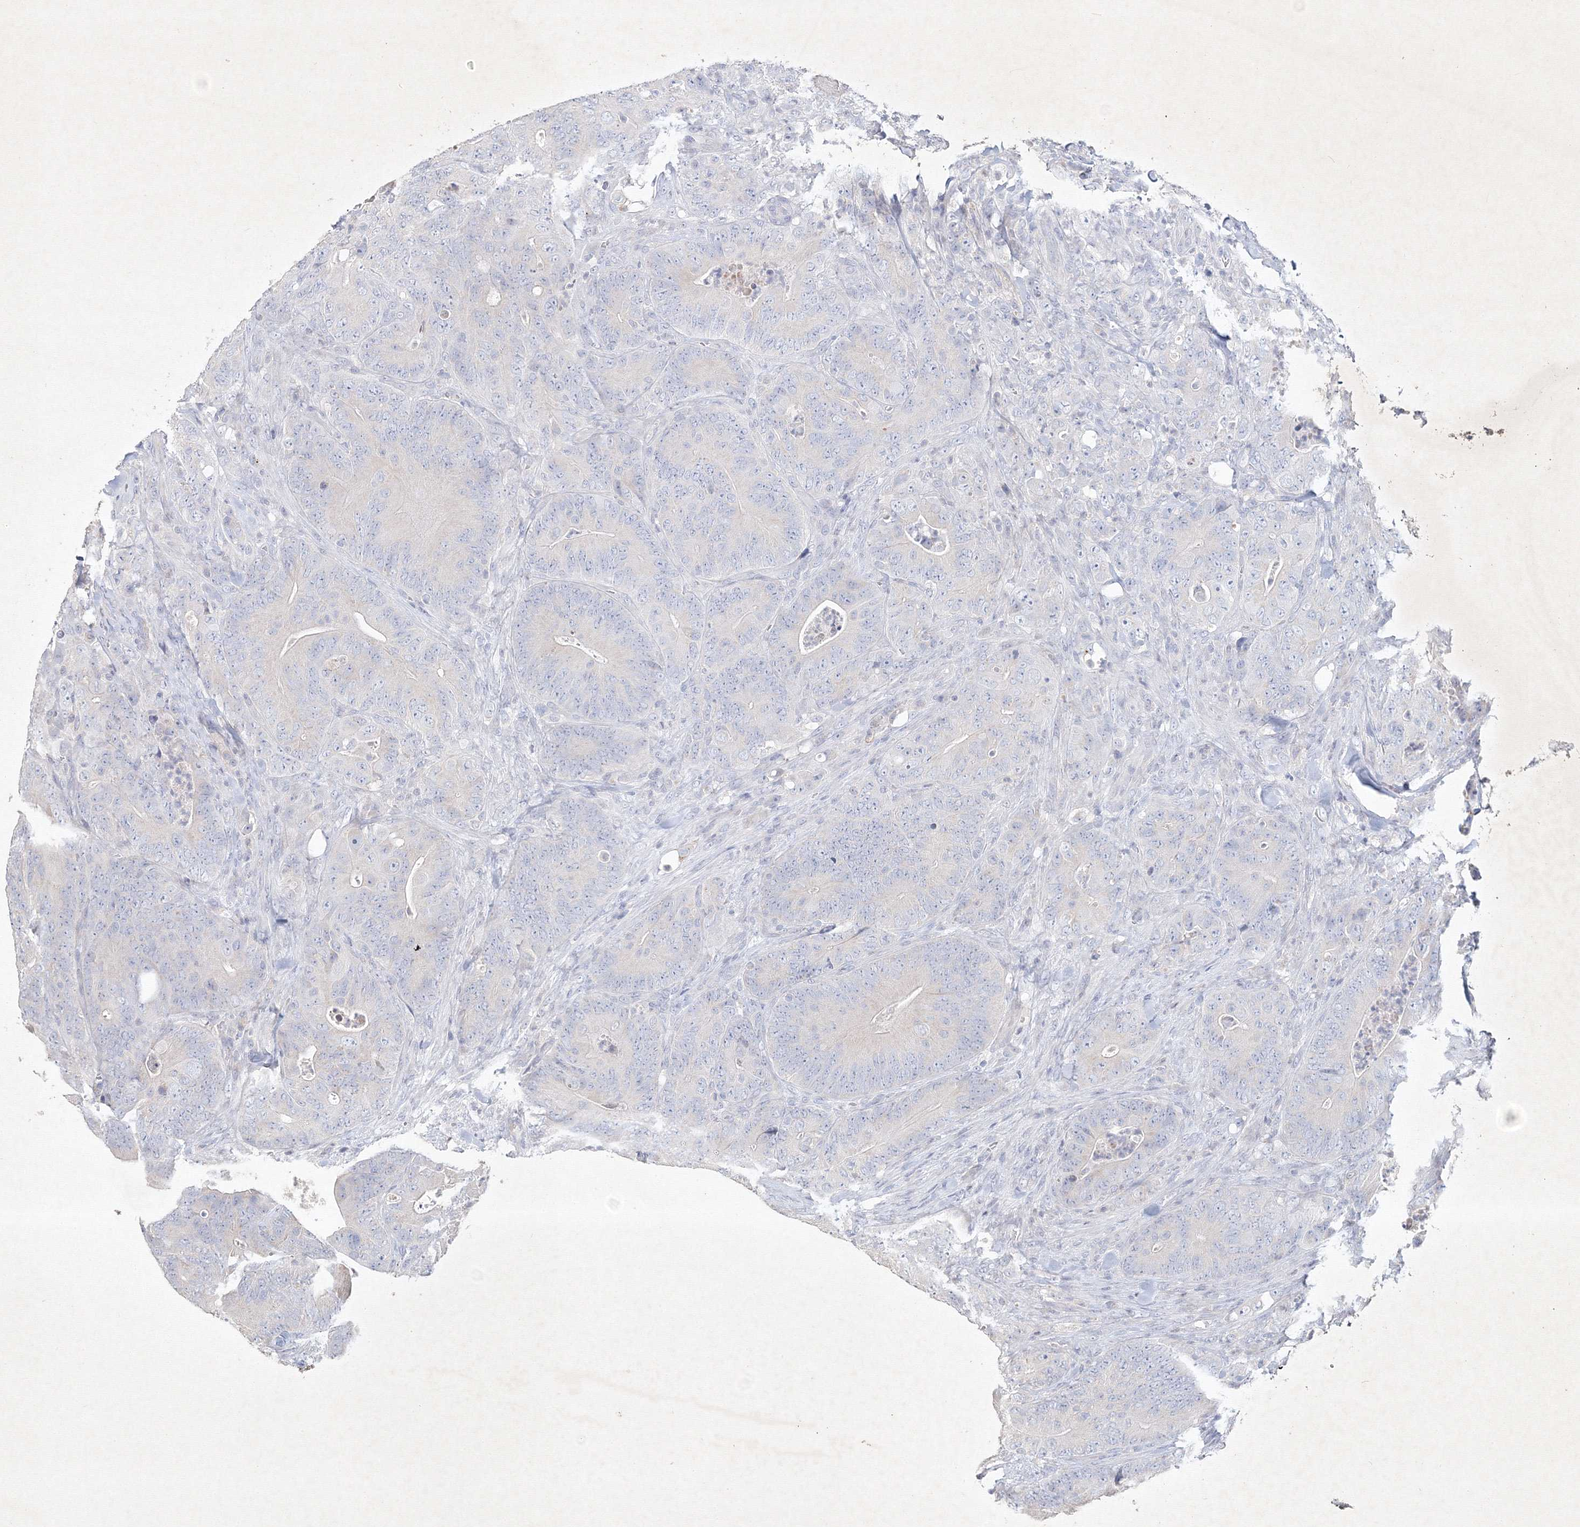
{"staining": {"intensity": "negative", "quantity": "none", "location": "none"}, "tissue": "colorectal cancer", "cell_type": "Tumor cells", "image_type": "cancer", "snomed": [{"axis": "morphology", "description": "Normal tissue, NOS"}, {"axis": "topography", "description": "Colon"}], "caption": "Immunohistochemical staining of colorectal cancer demonstrates no significant positivity in tumor cells. Brightfield microscopy of immunohistochemistry (IHC) stained with DAB (3,3'-diaminobenzidine) (brown) and hematoxylin (blue), captured at high magnification.", "gene": "CXXC4", "patient": {"sex": "female", "age": 82}}